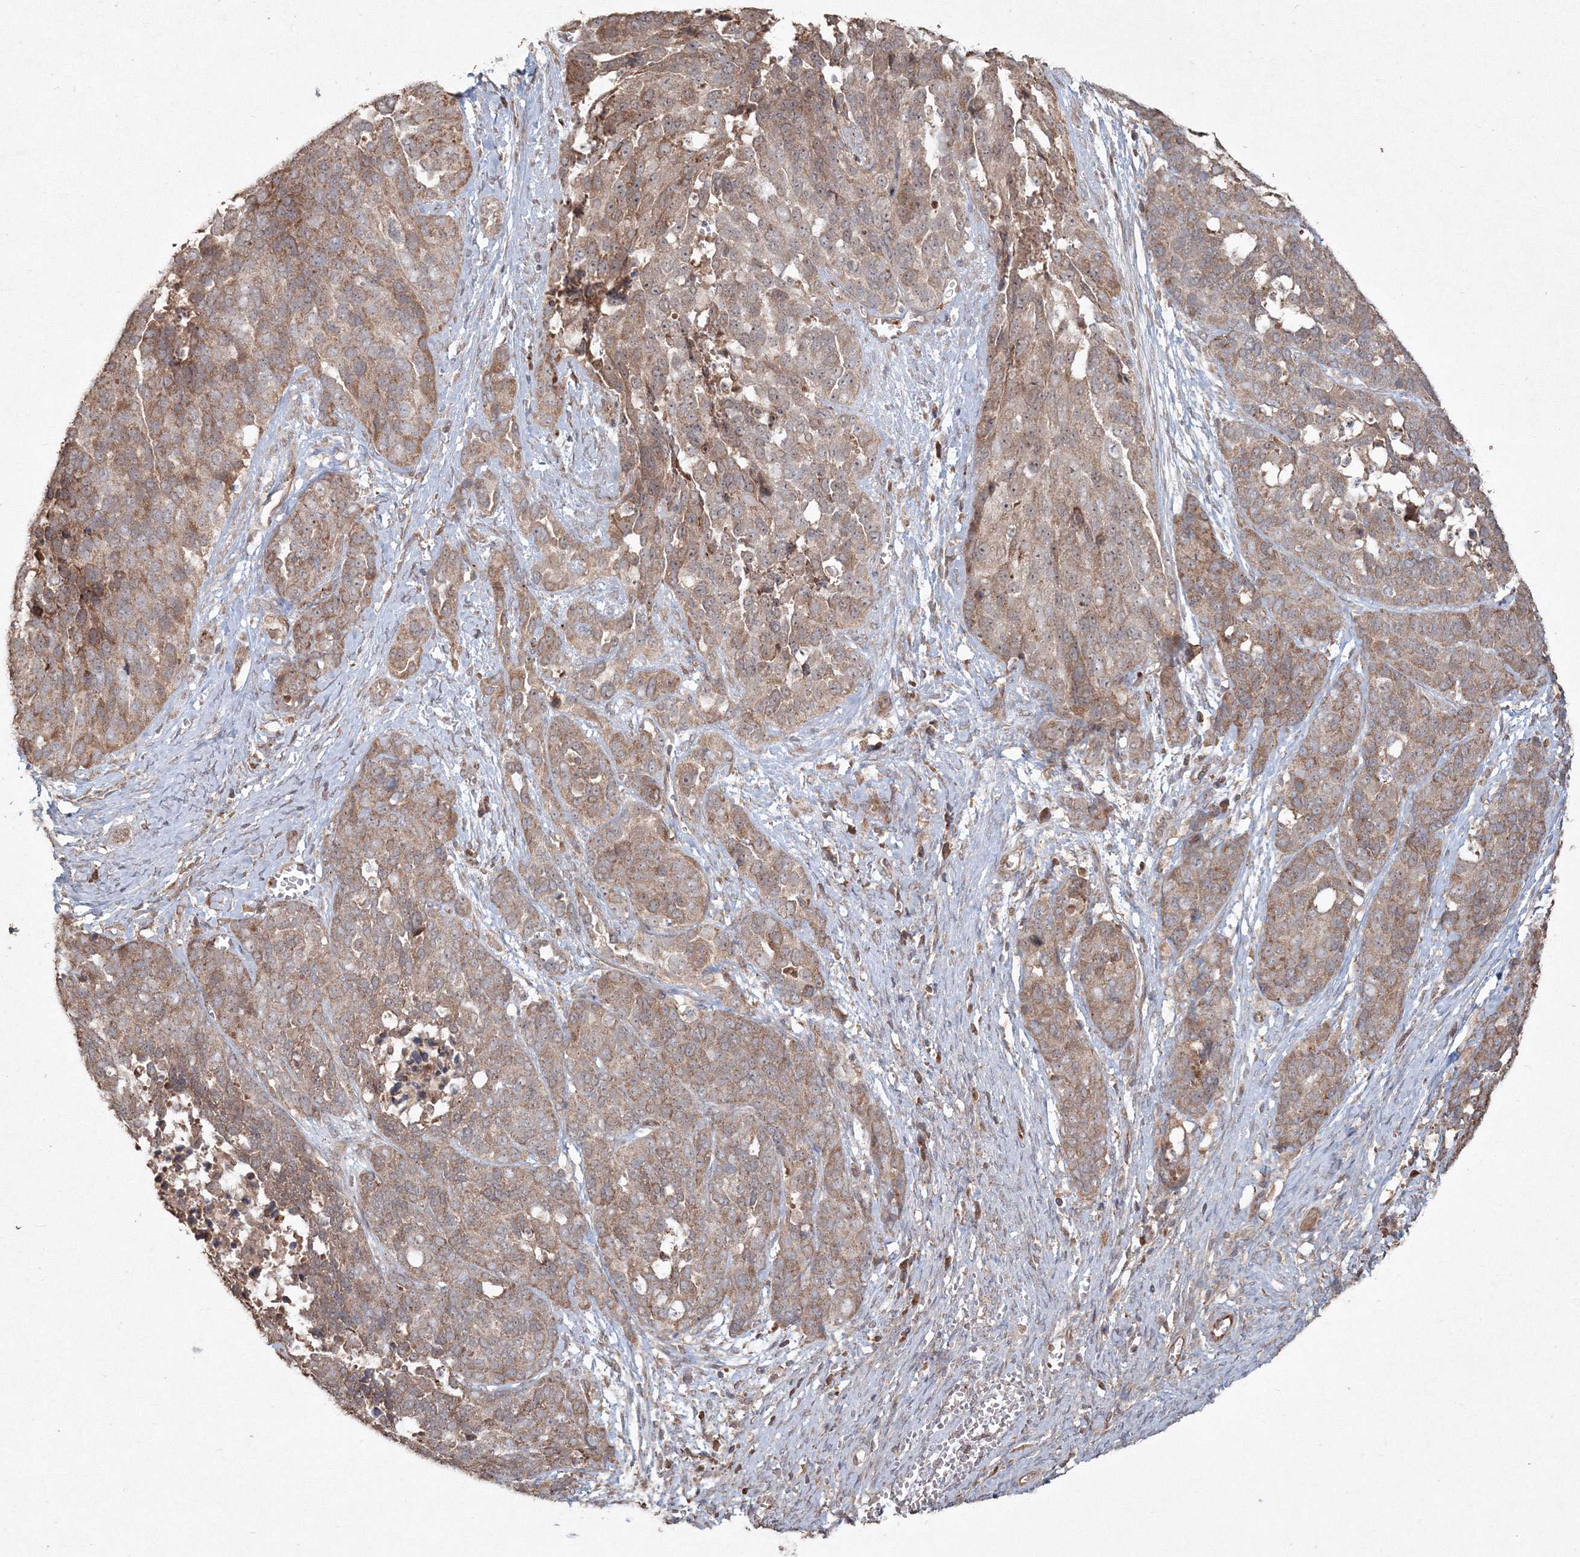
{"staining": {"intensity": "weak", "quantity": ">75%", "location": "cytoplasmic/membranous"}, "tissue": "ovarian cancer", "cell_type": "Tumor cells", "image_type": "cancer", "snomed": [{"axis": "morphology", "description": "Cystadenocarcinoma, serous, NOS"}, {"axis": "topography", "description": "Ovary"}], "caption": "This photomicrograph demonstrates serous cystadenocarcinoma (ovarian) stained with immunohistochemistry (IHC) to label a protein in brown. The cytoplasmic/membranous of tumor cells show weak positivity for the protein. Nuclei are counter-stained blue.", "gene": "ANAPC16", "patient": {"sex": "female", "age": 44}}